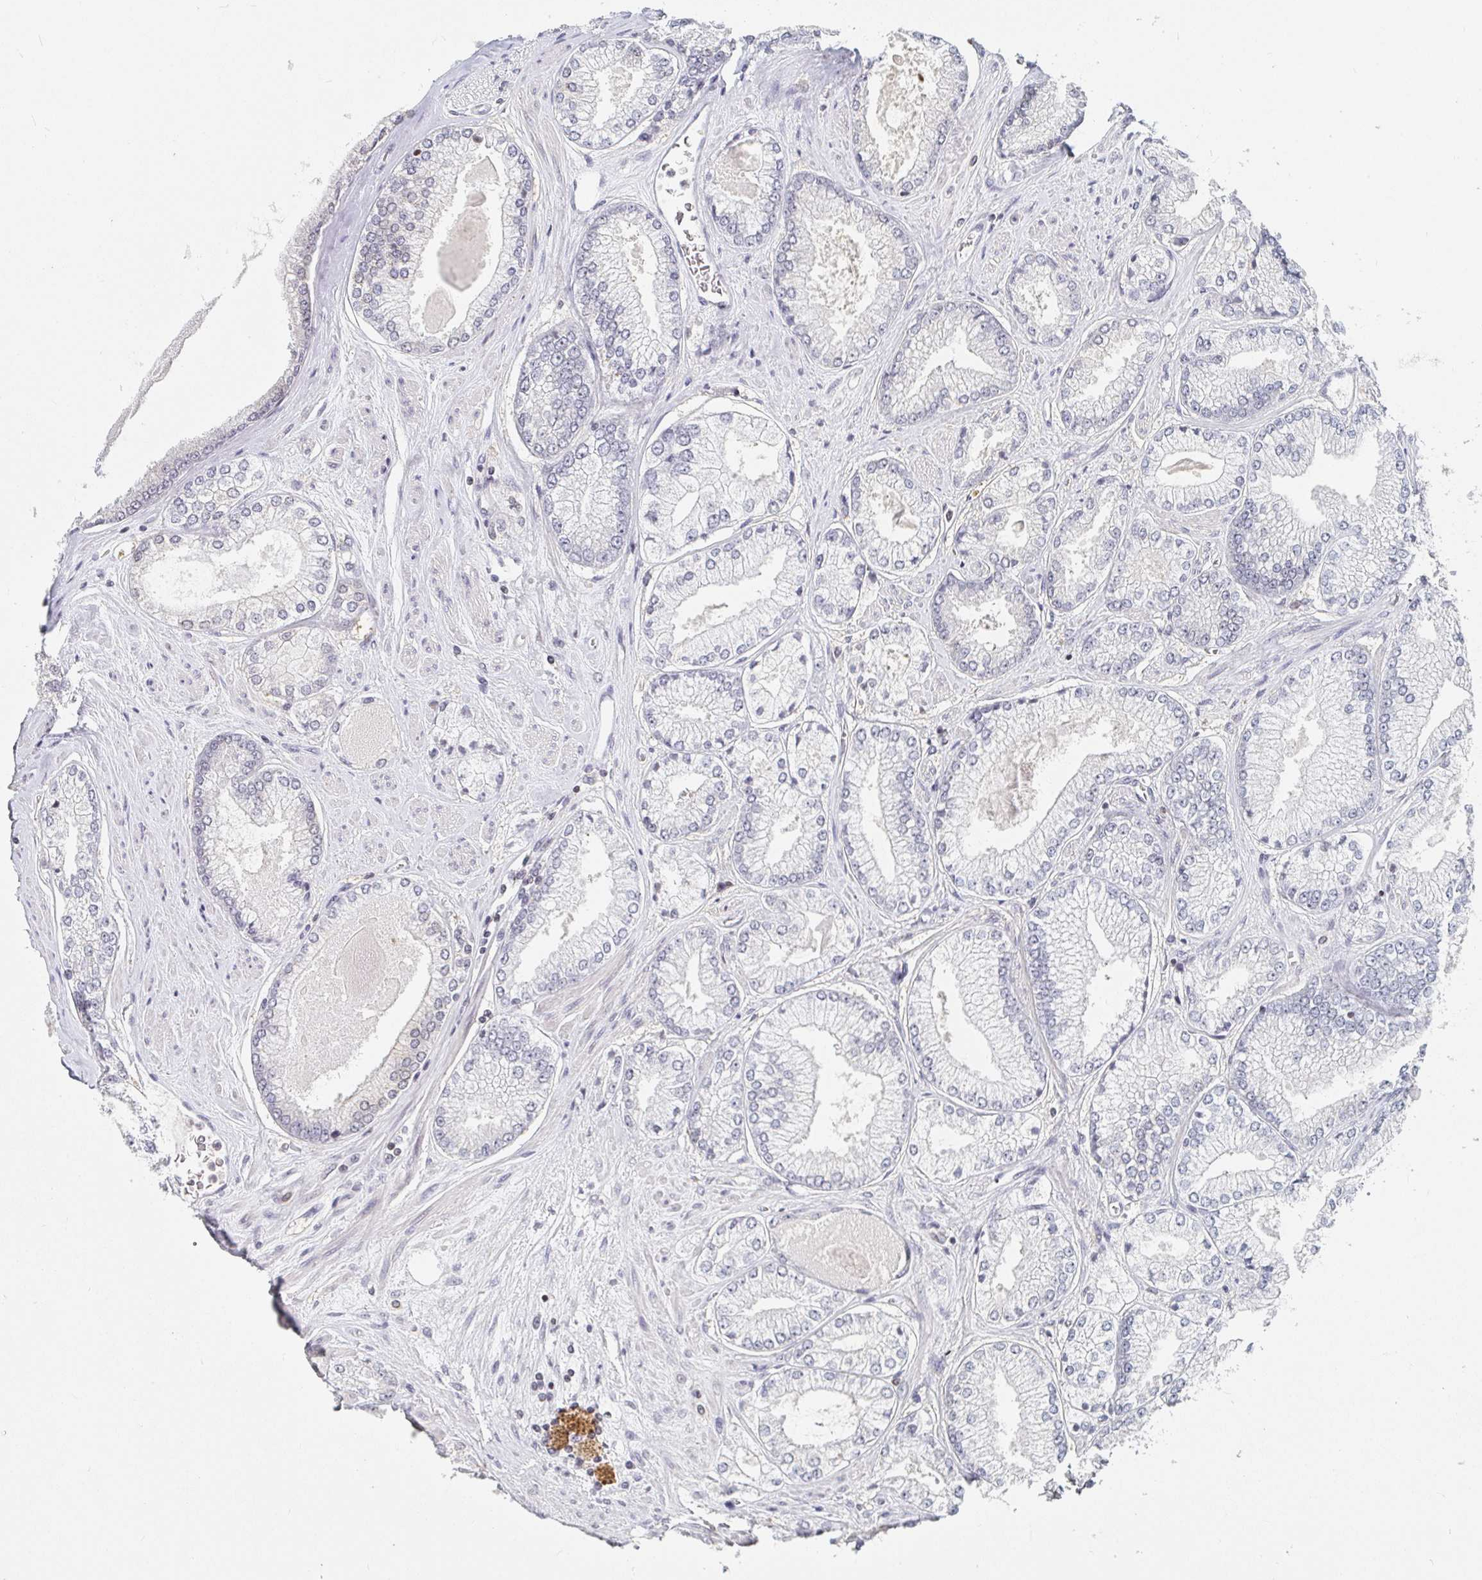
{"staining": {"intensity": "negative", "quantity": "none", "location": "none"}, "tissue": "prostate cancer", "cell_type": "Tumor cells", "image_type": "cancer", "snomed": [{"axis": "morphology", "description": "Adenocarcinoma, Low grade"}, {"axis": "topography", "description": "Prostate"}], "caption": "Tumor cells show no significant protein expression in prostate cancer (low-grade adenocarcinoma).", "gene": "NME9", "patient": {"sex": "male", "age": 67}}